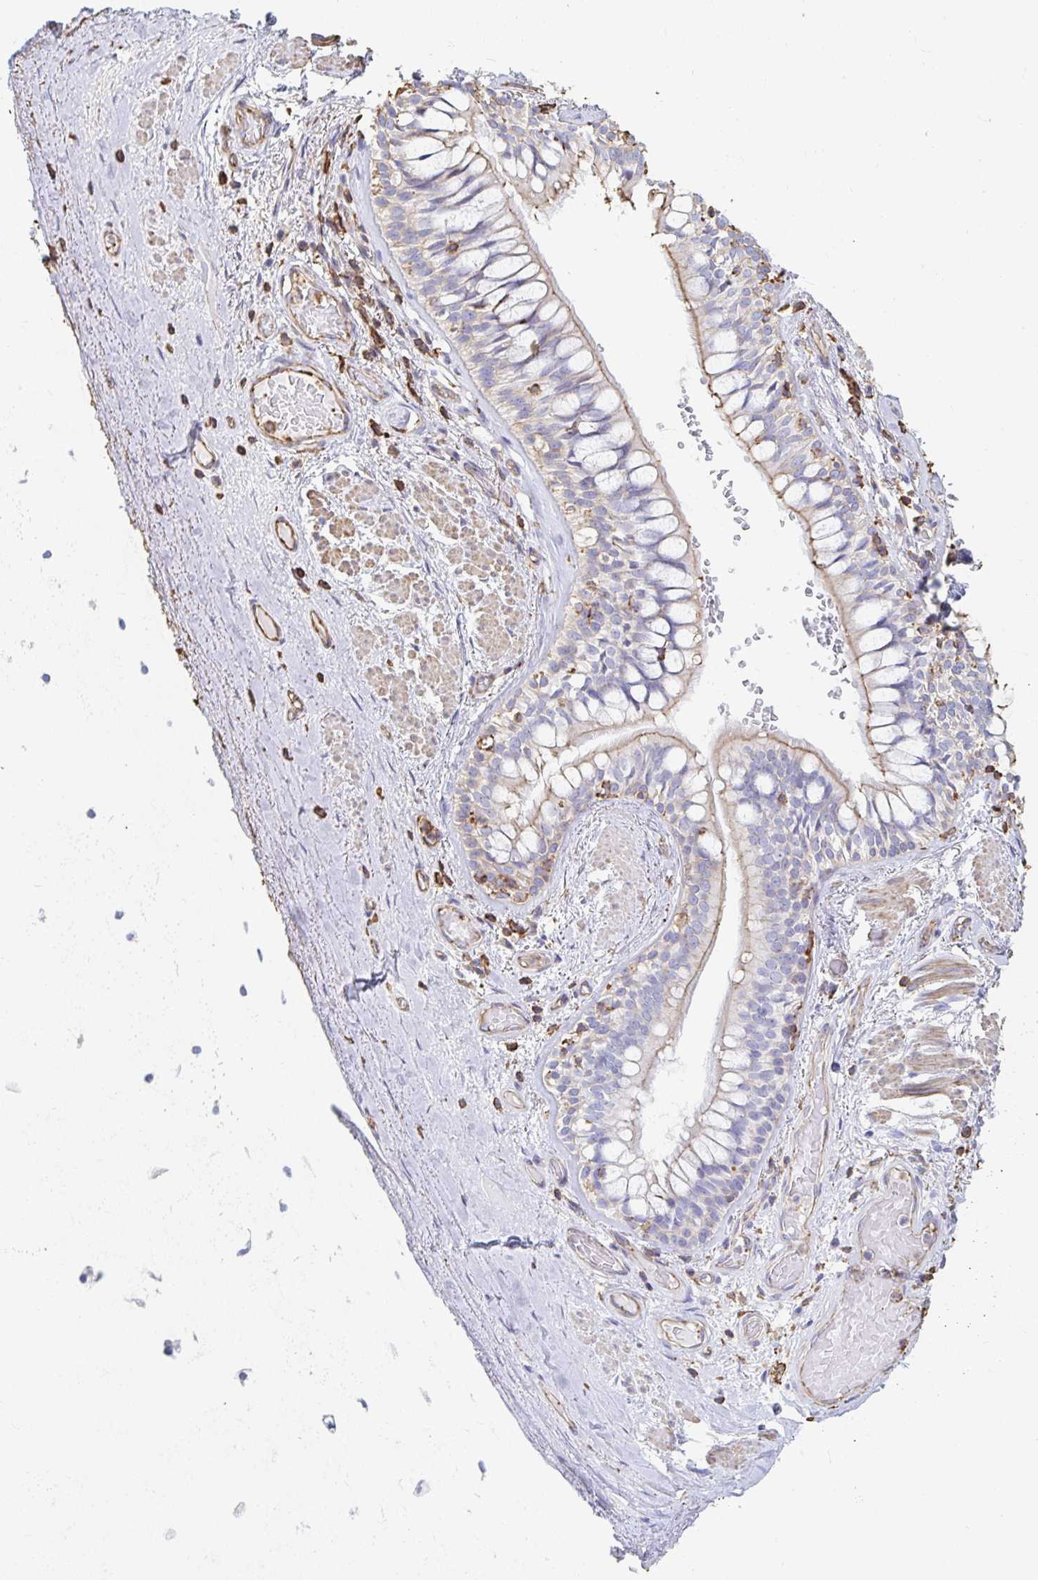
{"staining": {"intensity": "moderate", "quantity": "<25%", "location": "cytoplasmic/membranous"}, "tissue": "adipose tissue", "cell_type": "Adipocytes", "image_type": "normal", "snomed": [{"axis": "morphology", "description": "Normal tissue, NOS"}, {"axis": "topography", "description": "Cartilage tissue"}, {"axis": "topography", "description": "Bronchus"}], "caption": "Human adipose tissue stained for a protein (brown) shows moderate cytoplasmic/membranous positive staining in about <25% of adipocytes.", "gene": "PTPN14", "patient": {"sex": "male", "age": 64}}